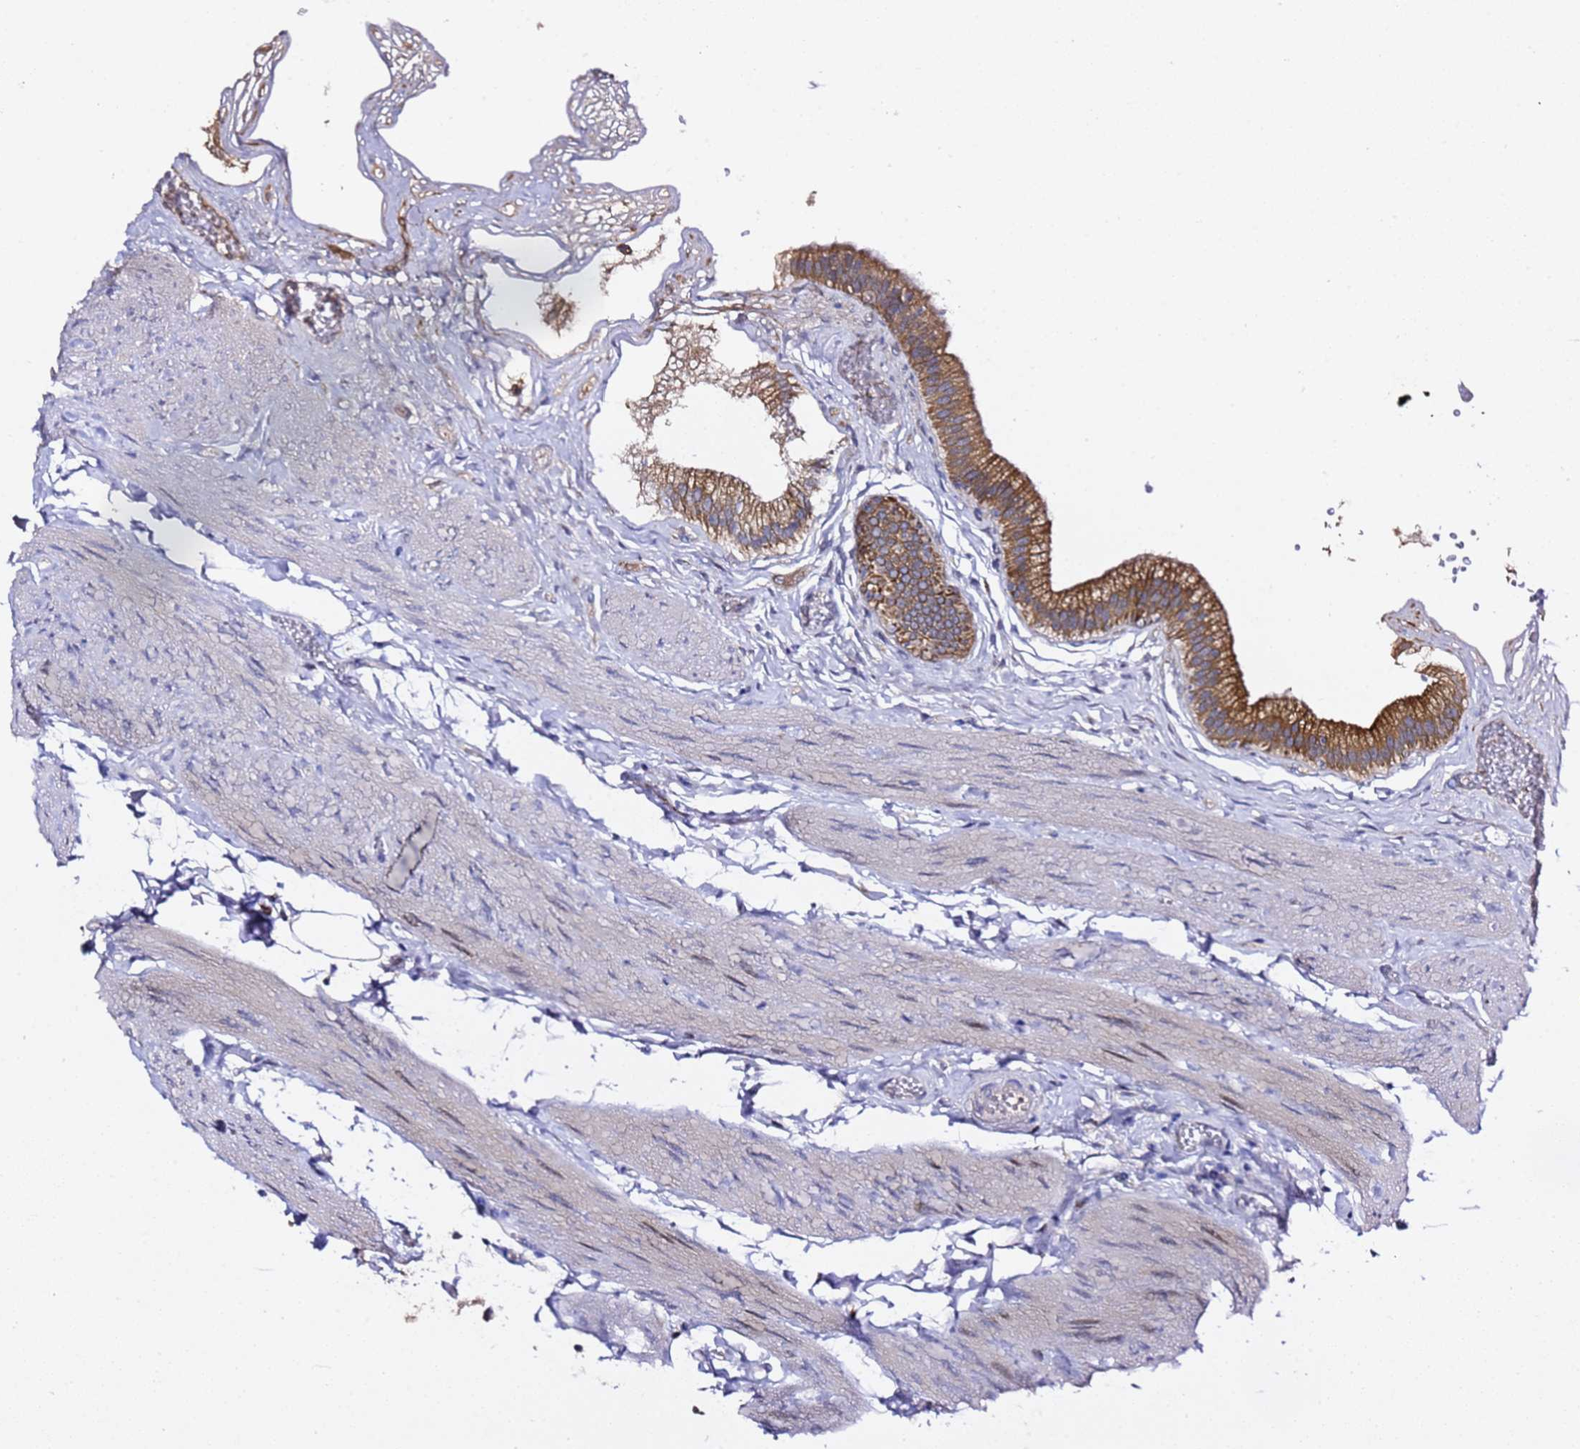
{"staining": {"intensity": "strong", "quantity": ">75%", "location": "cytoplasmic/membranous"}, "tissue": "gallbladder", "cell_type": "Glandular cells", "image_type": "normal", "snomed": [{"axis": "morphology", "description": "Normal tissue, NOS"}, {"axis": "topography", "description": "Gallbladder"}], "caption": "Immunohistochemistry (IHC) staining of normal gallbladder, which shows high levels of strong cytoplasmic/membranous positivity in about >75% of glandular cells indicating strong cytoplasmic/membranous protein positivity. The staining was performed using DAB (brown) for protein detection and nuclei were counterstained in hematoxylin (blue).", "gene": "ALG3", "patient": {"sex": "female", "age": 54}}